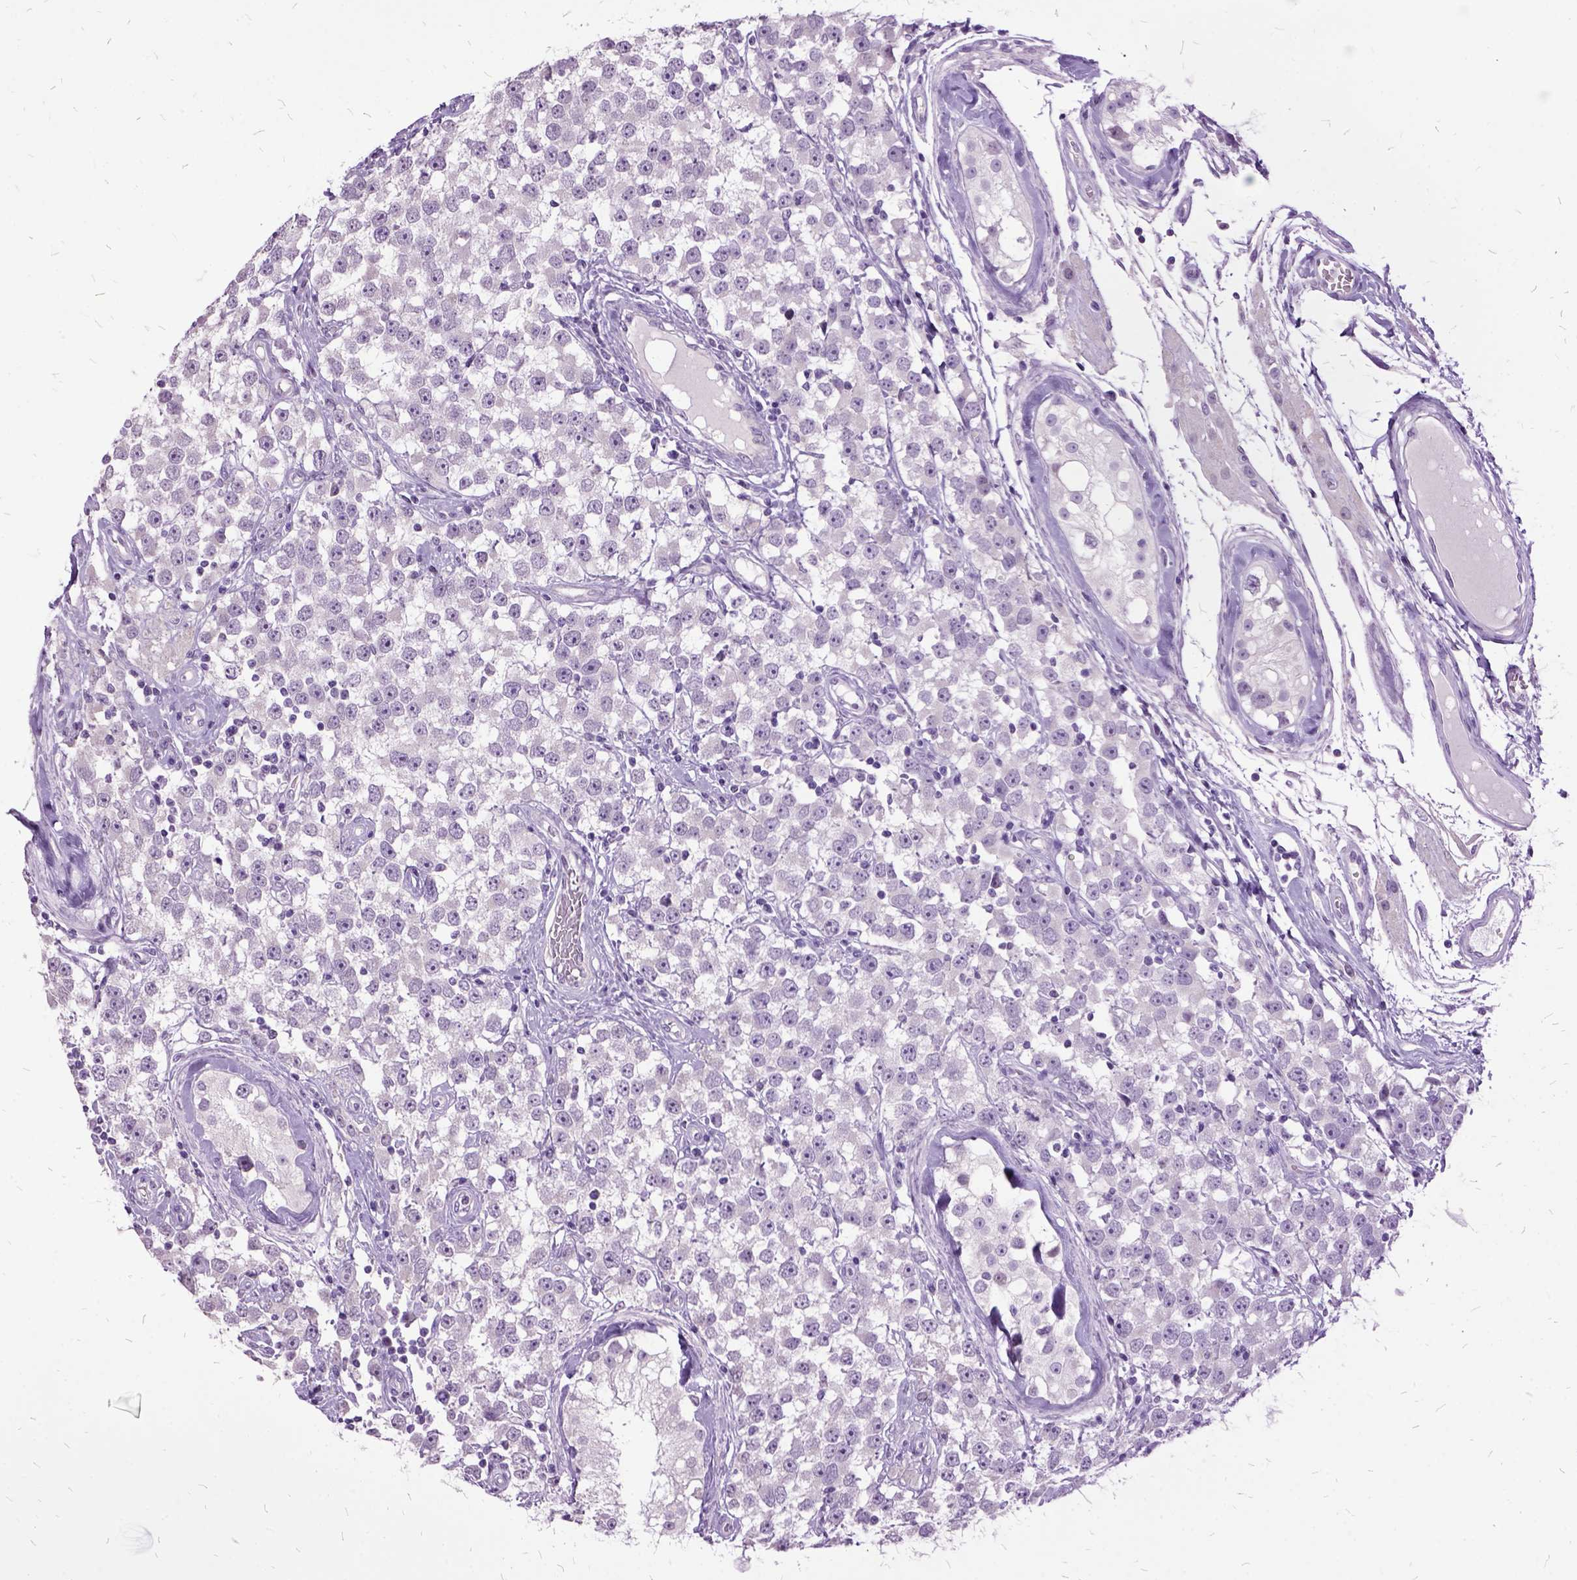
{"staining": {"intensity": "negative", "quantity": "none", "location": "none"}, "tissue": "testis cancer", "cell_type": "Tumor cells", "image_type": "cancer", "snomed": [{"axis": "morphology", "description": "Seminoma, NOS"}, {"axis": "topography", "description": "Testis"}], "caption": "A photomicrograph of testis cancer (seminoma) stained for a protein reveals no brown staining in tumor cells.", "gene": "MME", "patient": {"sex": "male", "age": 34}}